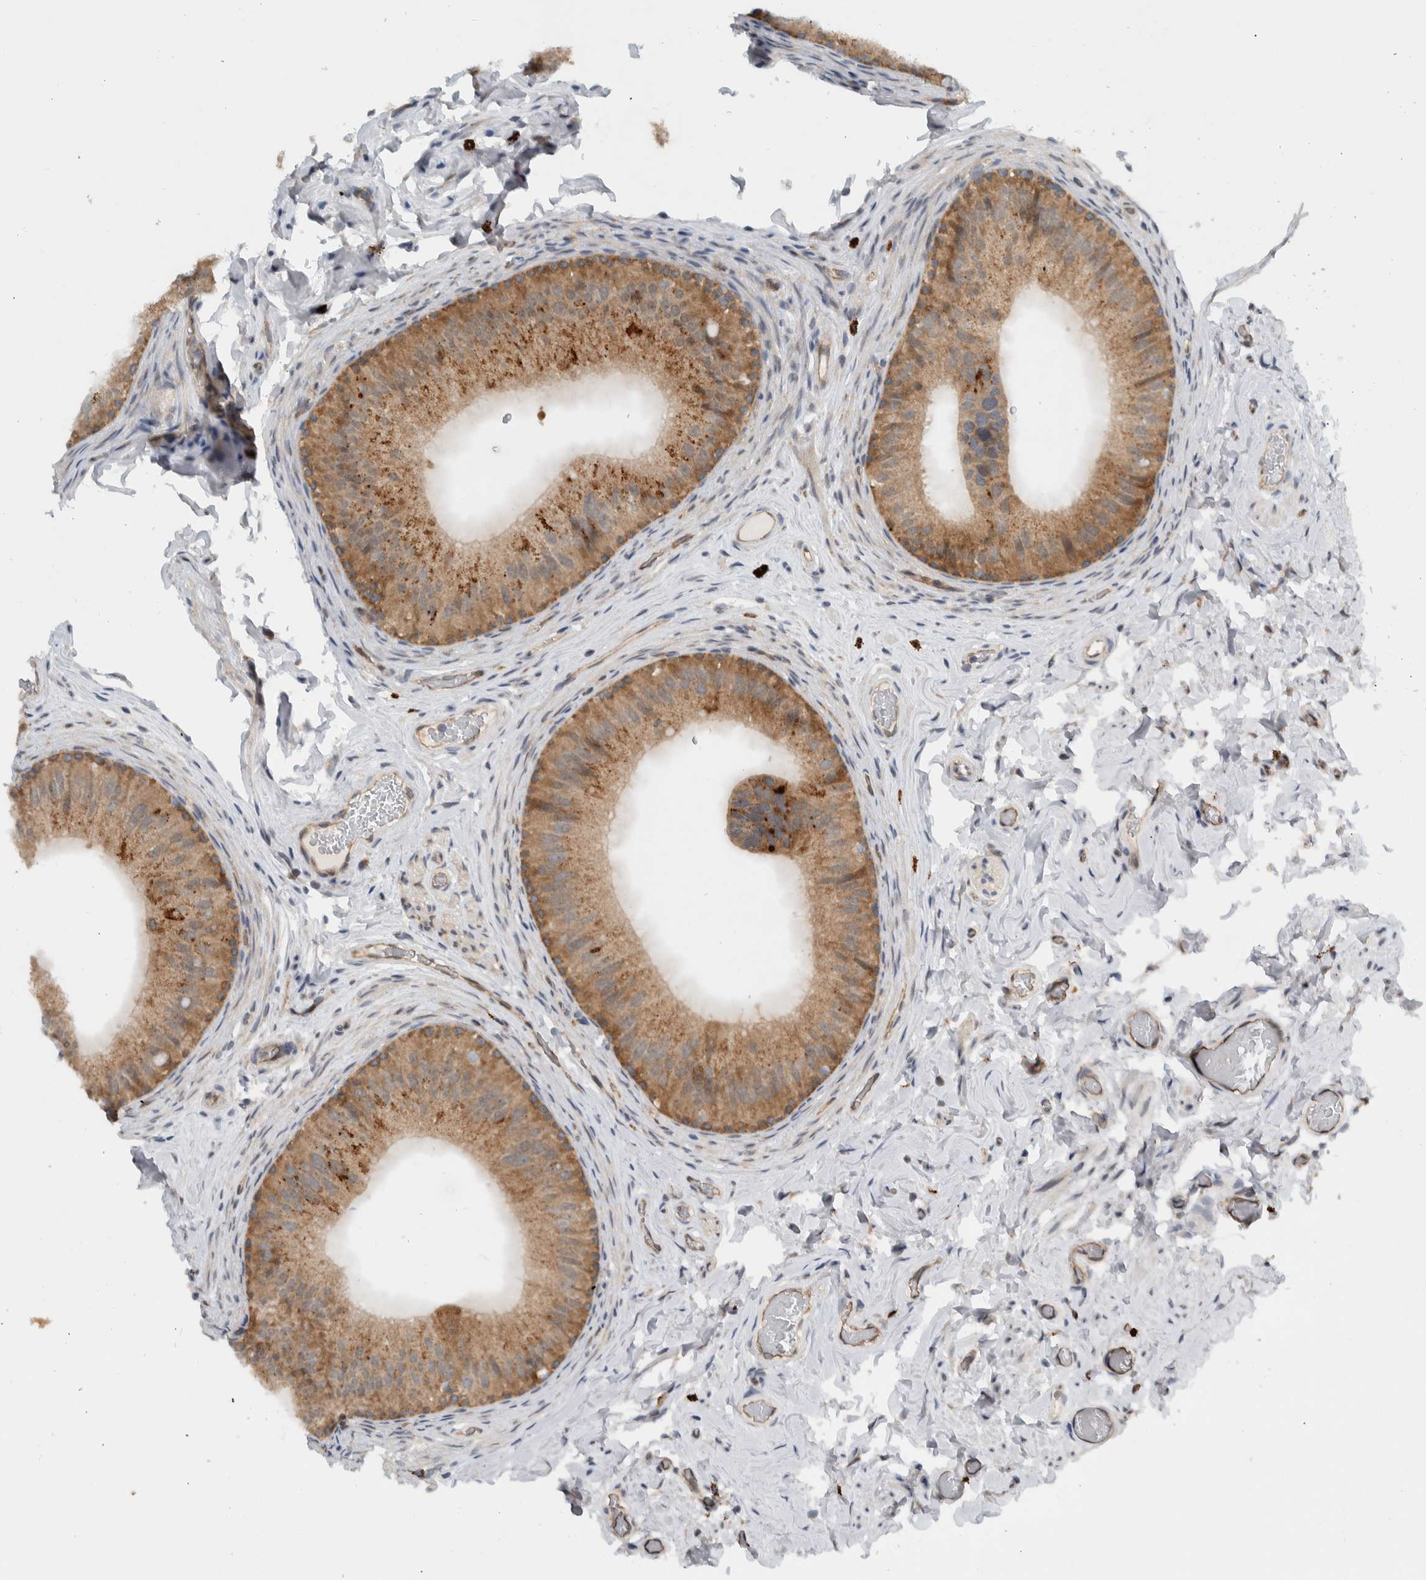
{"staining": {"intensity": "moderate", "quantity": ">75%", "location": "cytoplasmic/membranous"}, "tissue": "epididymis", "cell_type": "Glandular cells", "image_type": "normal", "snomed": [{"axis": "morphology", "description": "Normal tissue, NOS"}, {"axis": "topography", "description": "Vascular tissue"}, {"axis": "topography", "description": "Epididymis"}], "caption": "DAB (3,3'-diaminobenzidine) immunohistochemical staining of unremarkable human epididymis shows moderate cytoplasmic/membranous protein staining in approximately >75% of glandular cells. (DAB = brown stain, brightfield microscopy at high magnification).", "gene": "CCDC43", "patient": {"sex": "male", "age": 49}}